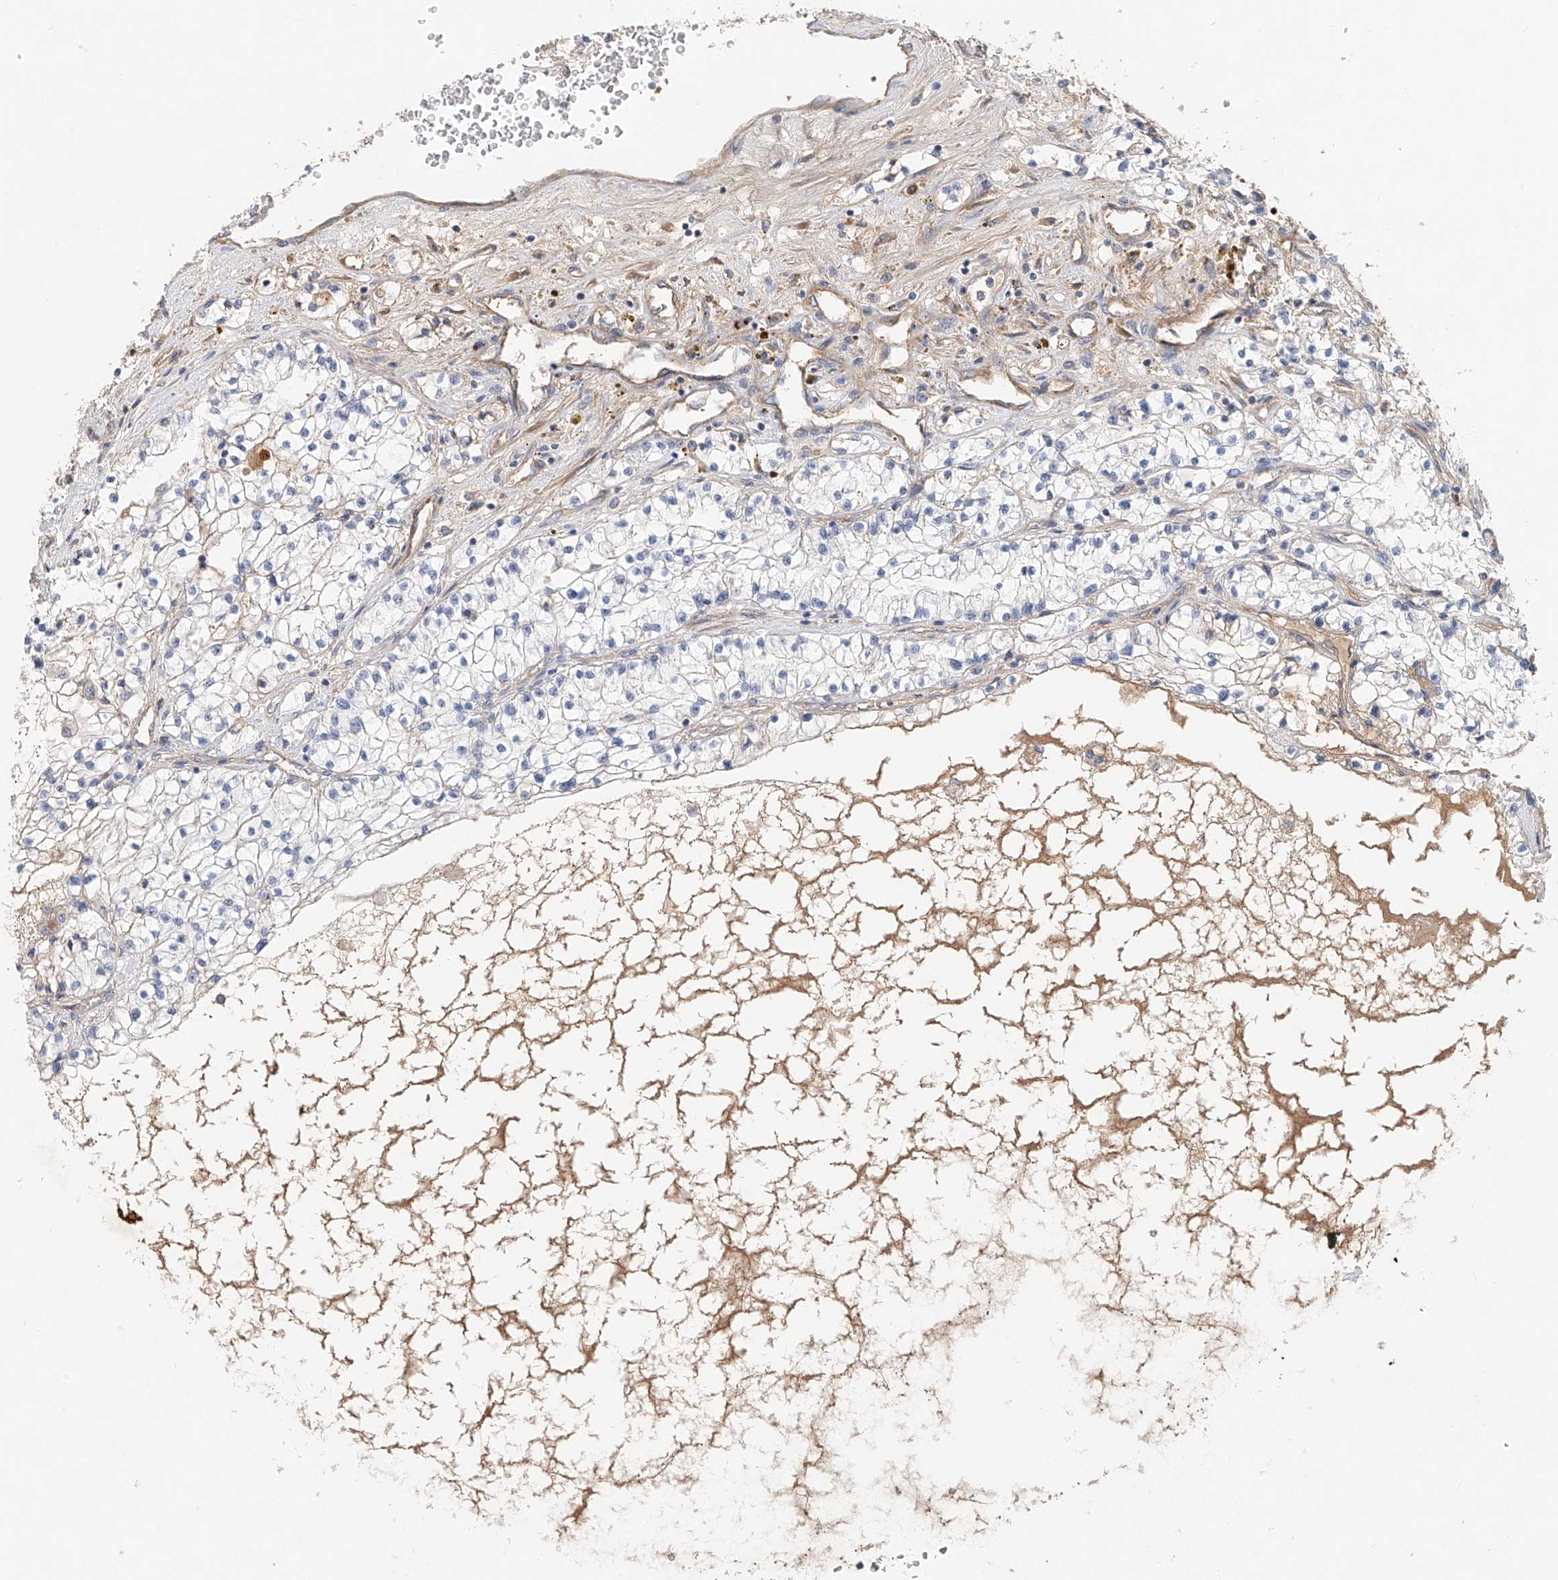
{"staining": {"intensity": "negative", "quantity": "none", "location": "none"}, "tissue": "renal cancer", "cell_type": "Tumor cells", "image_type": "cancer", "snomed": [{"axis": "morphology", "description": "Normal tissue, NOS"}, {"axis": "morphology", "description": "Adenocarcinoma, NOS"}, {"axis": "topography", "description": "Kidney"}], "caption": "Immunohistochemistry of renal cancer shows no positivity in tumor cells.", "gene": "FRYL", "patient": {"sex": "male", "age": 68}}